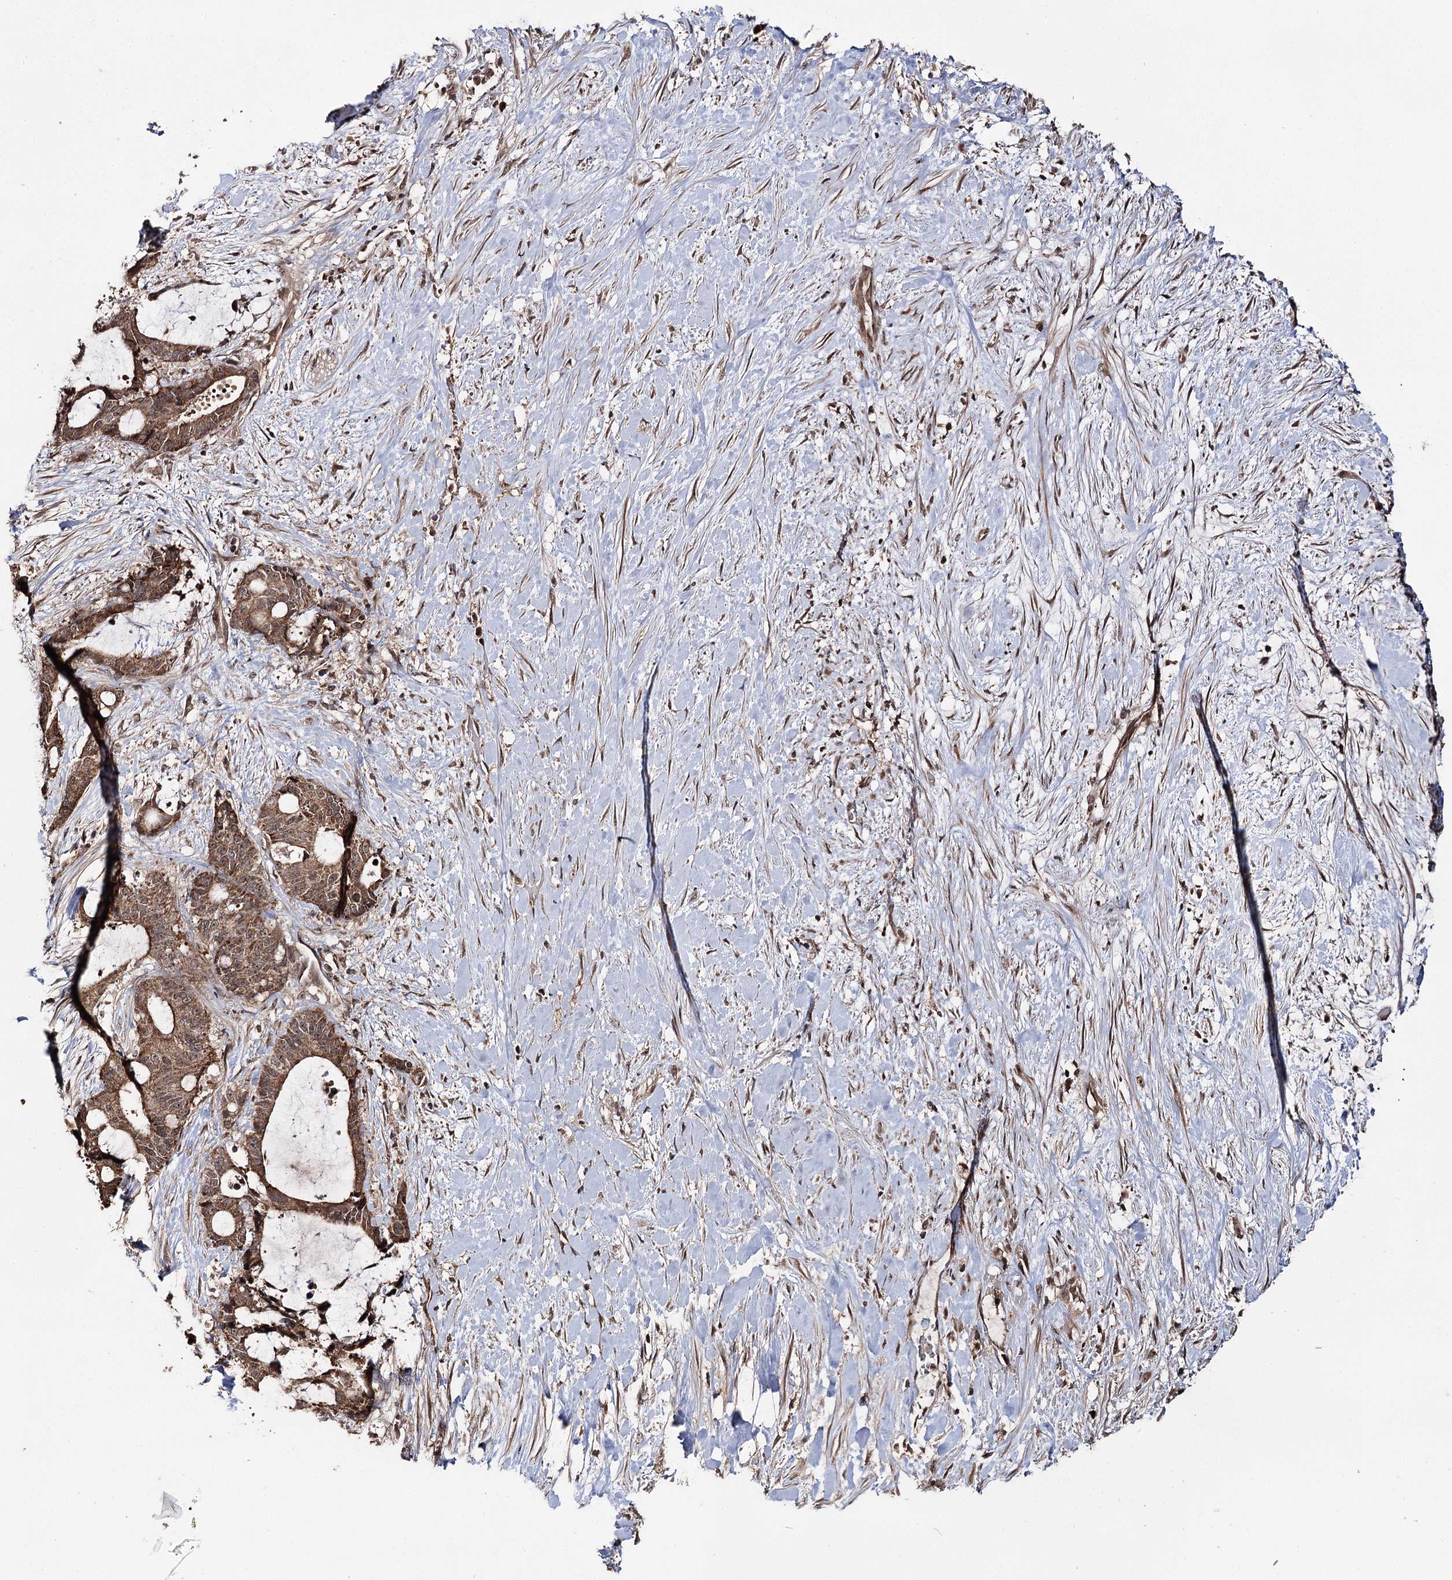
{"staining": {"intensity": "moderate", "quantity": ">75%", "location": "cytoplasmic/membranous,nuclear"}, "tissue": "liver cancer", "cell_type": "Tumor cells", "image_type": "cancer", "snomed": [{"axis": "morphology", "description": "Normal tissue, NOS"}, {"axis": "morphology", "description": "Cholangiocarcinoma"}, {"axis": "topography", "description": "Liver"}, {"axis": "topography", "description": "Peripheral nerve tissue"}], "caption": "This micrograph shows cholangiocarcinoma (liver) stained with immunohistochemistry (IHC) to label a protein in brown. The cytoplasmic/membranous and nuclear of tumor cells show moderate positivity for the protein. Nuclei are counter-stained blue.", "gene": "FAM53B", "patient": {"sex": "female", "age": 73}}